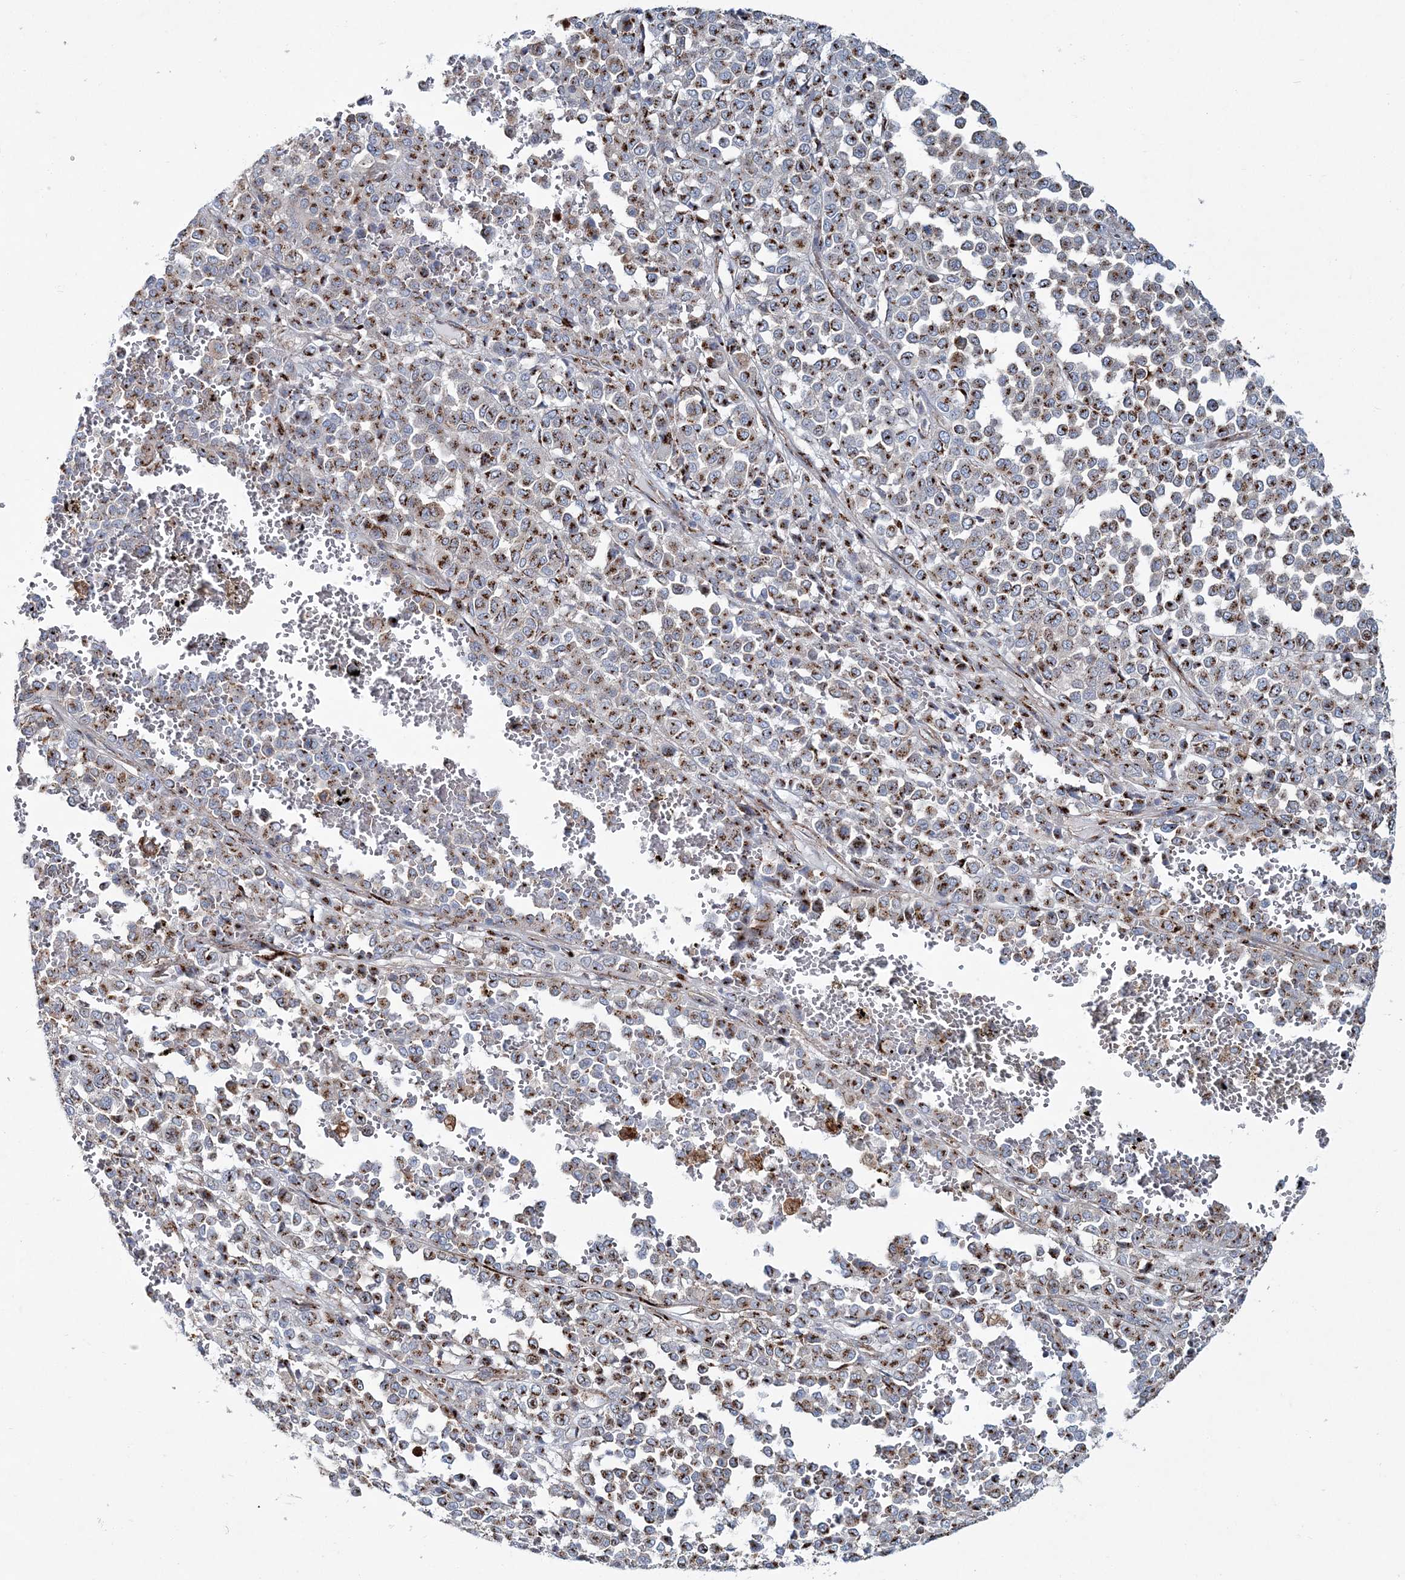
{"staining": {"intensity": "moderate", "quantity": ">75%", "location": "cytoplasmic/membranous"}, "tissue": "melanoma", "cell_type": "Tumor cells", "image_type": "cancer", "snomed": [{"axis": "morphology", "description": "Malignant melanoma, Metastatic site"}, {"axis": "topography", "description": "Pancreas"}], "caption": "Immunohistochemical staining of malignant melanoma (metastatic site) reveals medium levels of moderate cytoplasmic/membranous staining in about >75% of tumor cells.", "gene": "MAN1A2", "patient": {"sex": "female", "age": 30}}